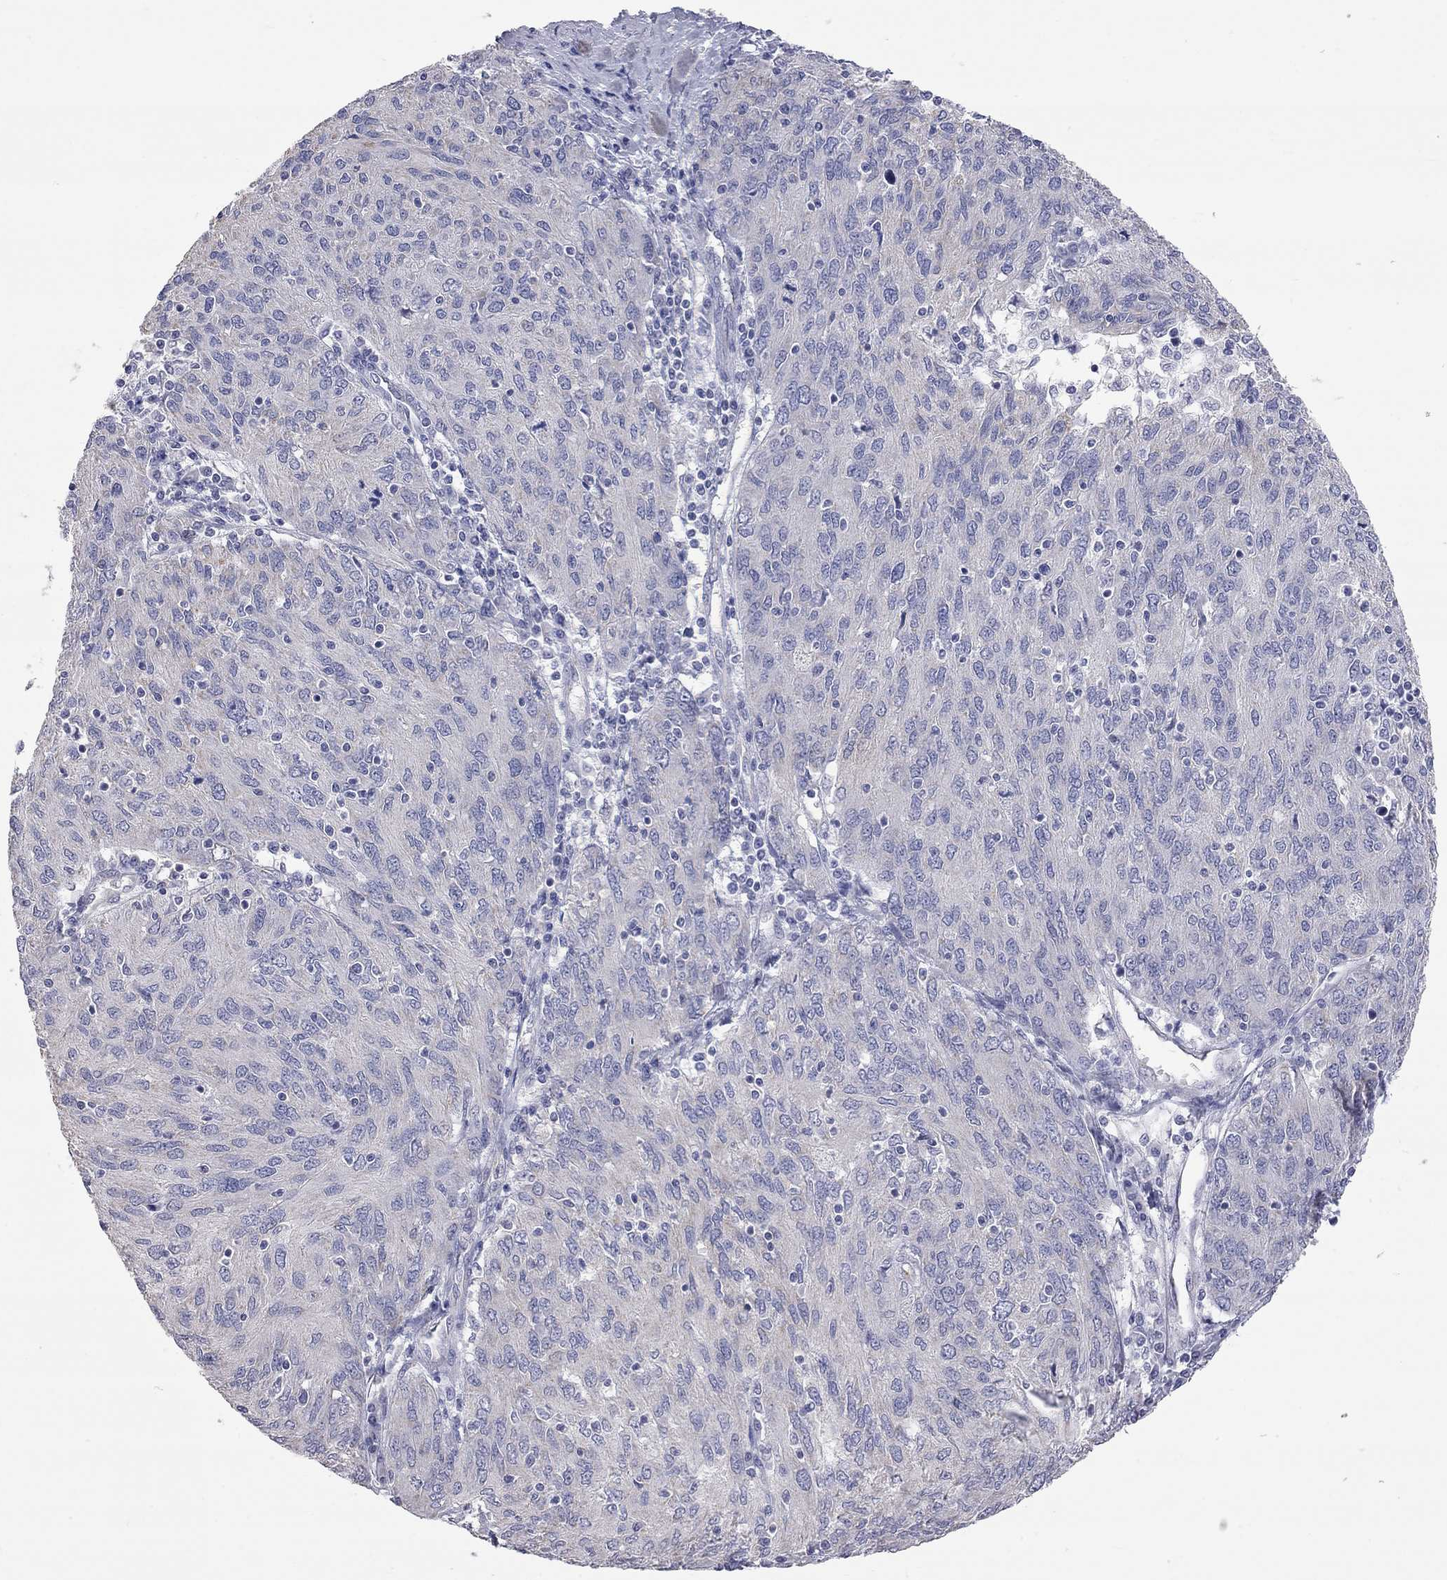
{"staining": {"intensity": "negative", "quantity": "none", "location": "none"}, "tissue": "ovarian cancer", "cell_type": "Tumor cells", "image_type": "cancer", "snomed": [{"axis": "morphology", "description": "Carcinoma, endometroid"}, {"axis": "topography", "description": "Ovary"}], "caption": "Ovarian cancer was stained to show a protein in brown. There is no significant staining in tumor cells.", "gene": "OPRK1", "patient": {"sex": "female", "age": 50}}